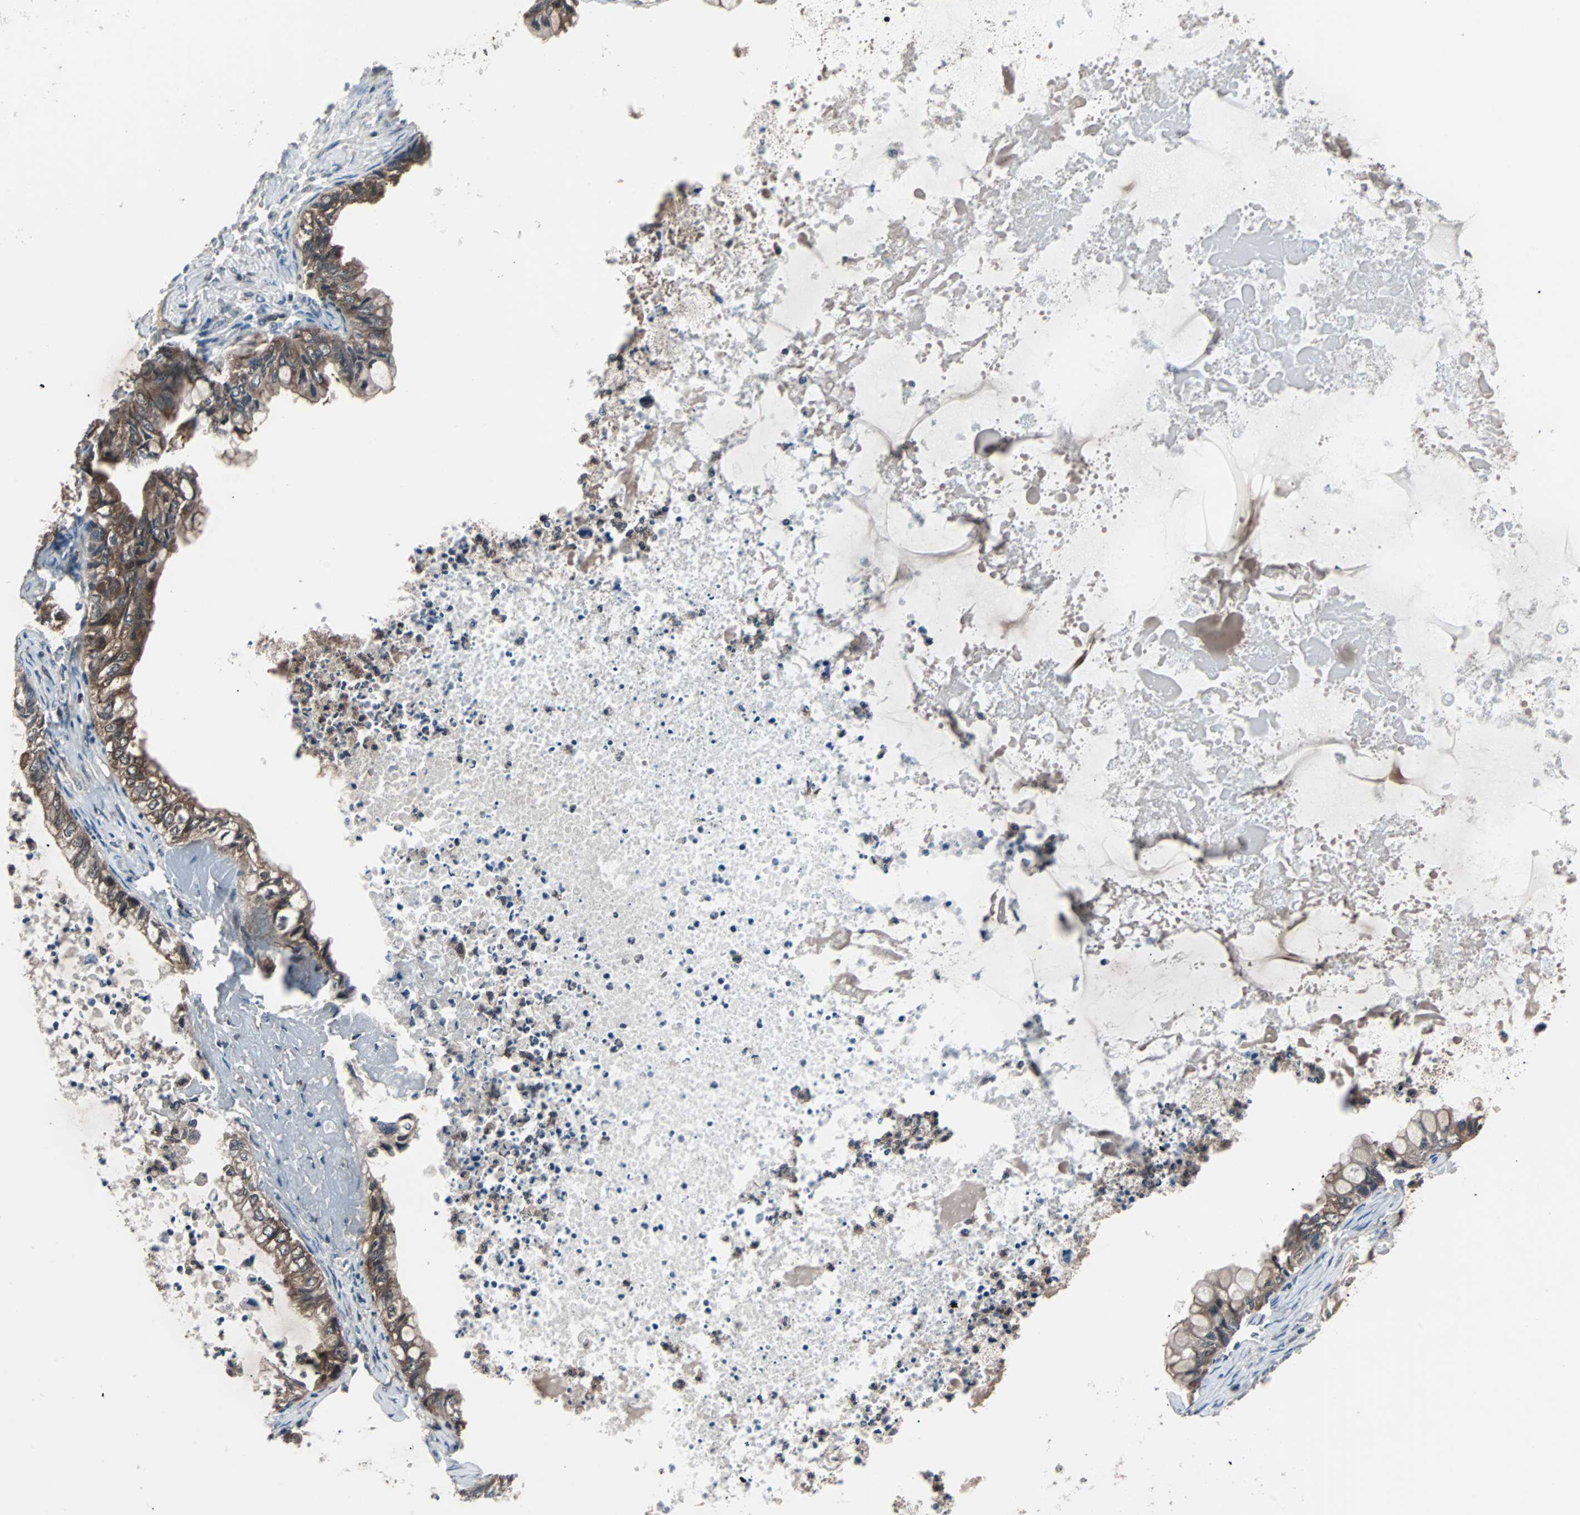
{"staining": {"intensity": "moderate", "quantity": ">75%", "location": "cytoplasmic/membranous"}, "tissue": "ovarian cancer", "cell_type": "Tumor cells", "image_type": "cancer", "snomed": [{"axis": "morphology", "description": "Cystadenocarcinoma, mucinous, NOS"}, {"axis": "topography", "description": "Ovary"}], "caption": "This image exhibits IHC staining of human ovarian mucinous cystadenocarcinoma, with medium moderate cytoplasmic/membranous positivity in approximately >75% of tumor cells.", "gene": "PAK1", "patient": {"sex": "female", "age": 80}}